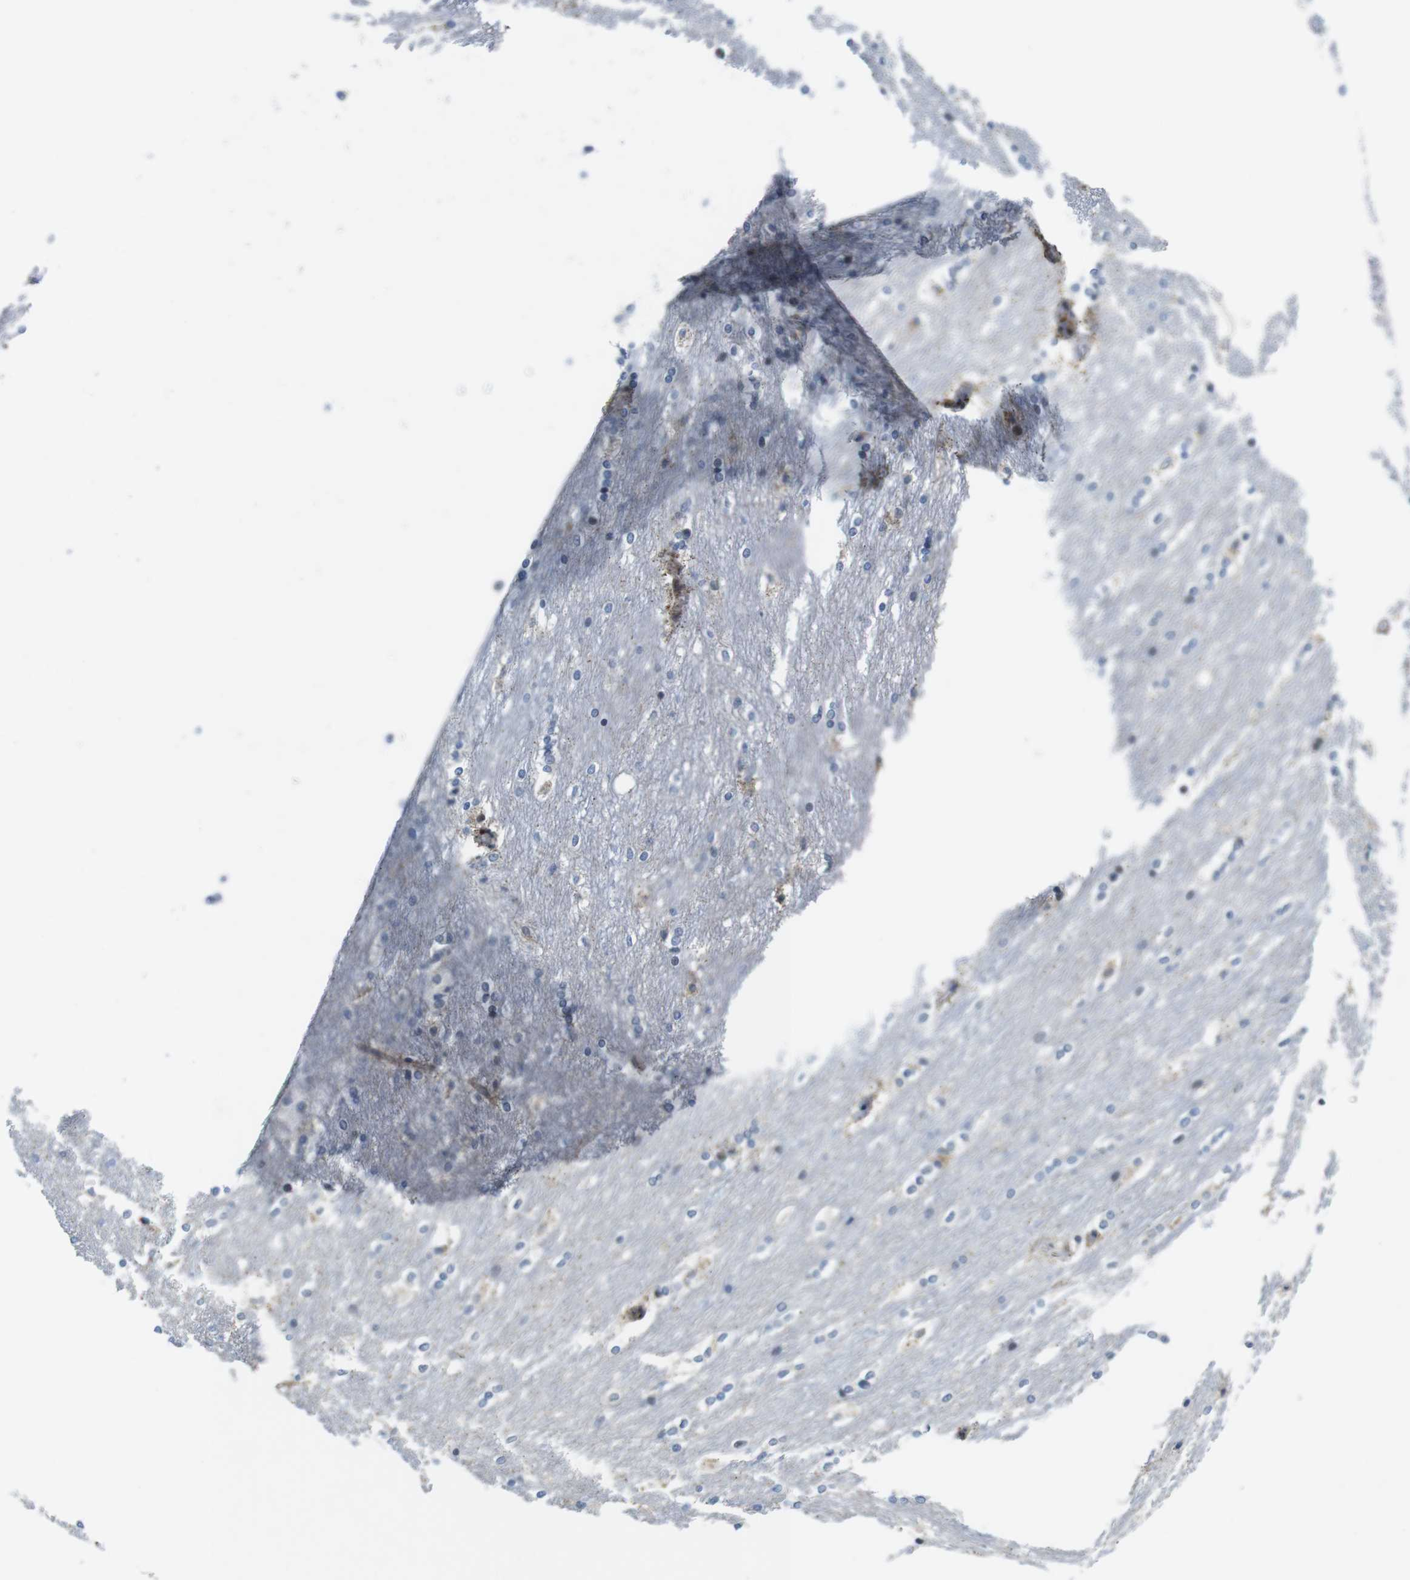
{"staining": {"intensity": "weak", "quantity": "<25%", "location": "cytoplasmic/membranous"}, "tissue": "caudate", "cell_type": "Glial cells", "image_type": "normal", "snomed": [{"axis": "morphology", "description": "Normal tissue, NOS"}, {"axis": "topography", "description": "Lateral ventricle wall"}], "caption": "A high-resolution image shows immunohistochemistry (IHC) staining of unremarkable caudate, which displays no significant expression in glial cells. (DAB IHC visualized using brightfield microscopy, high magnification).", "gene": "CUL7", "patient": {"sex": "female", "age": 19}}